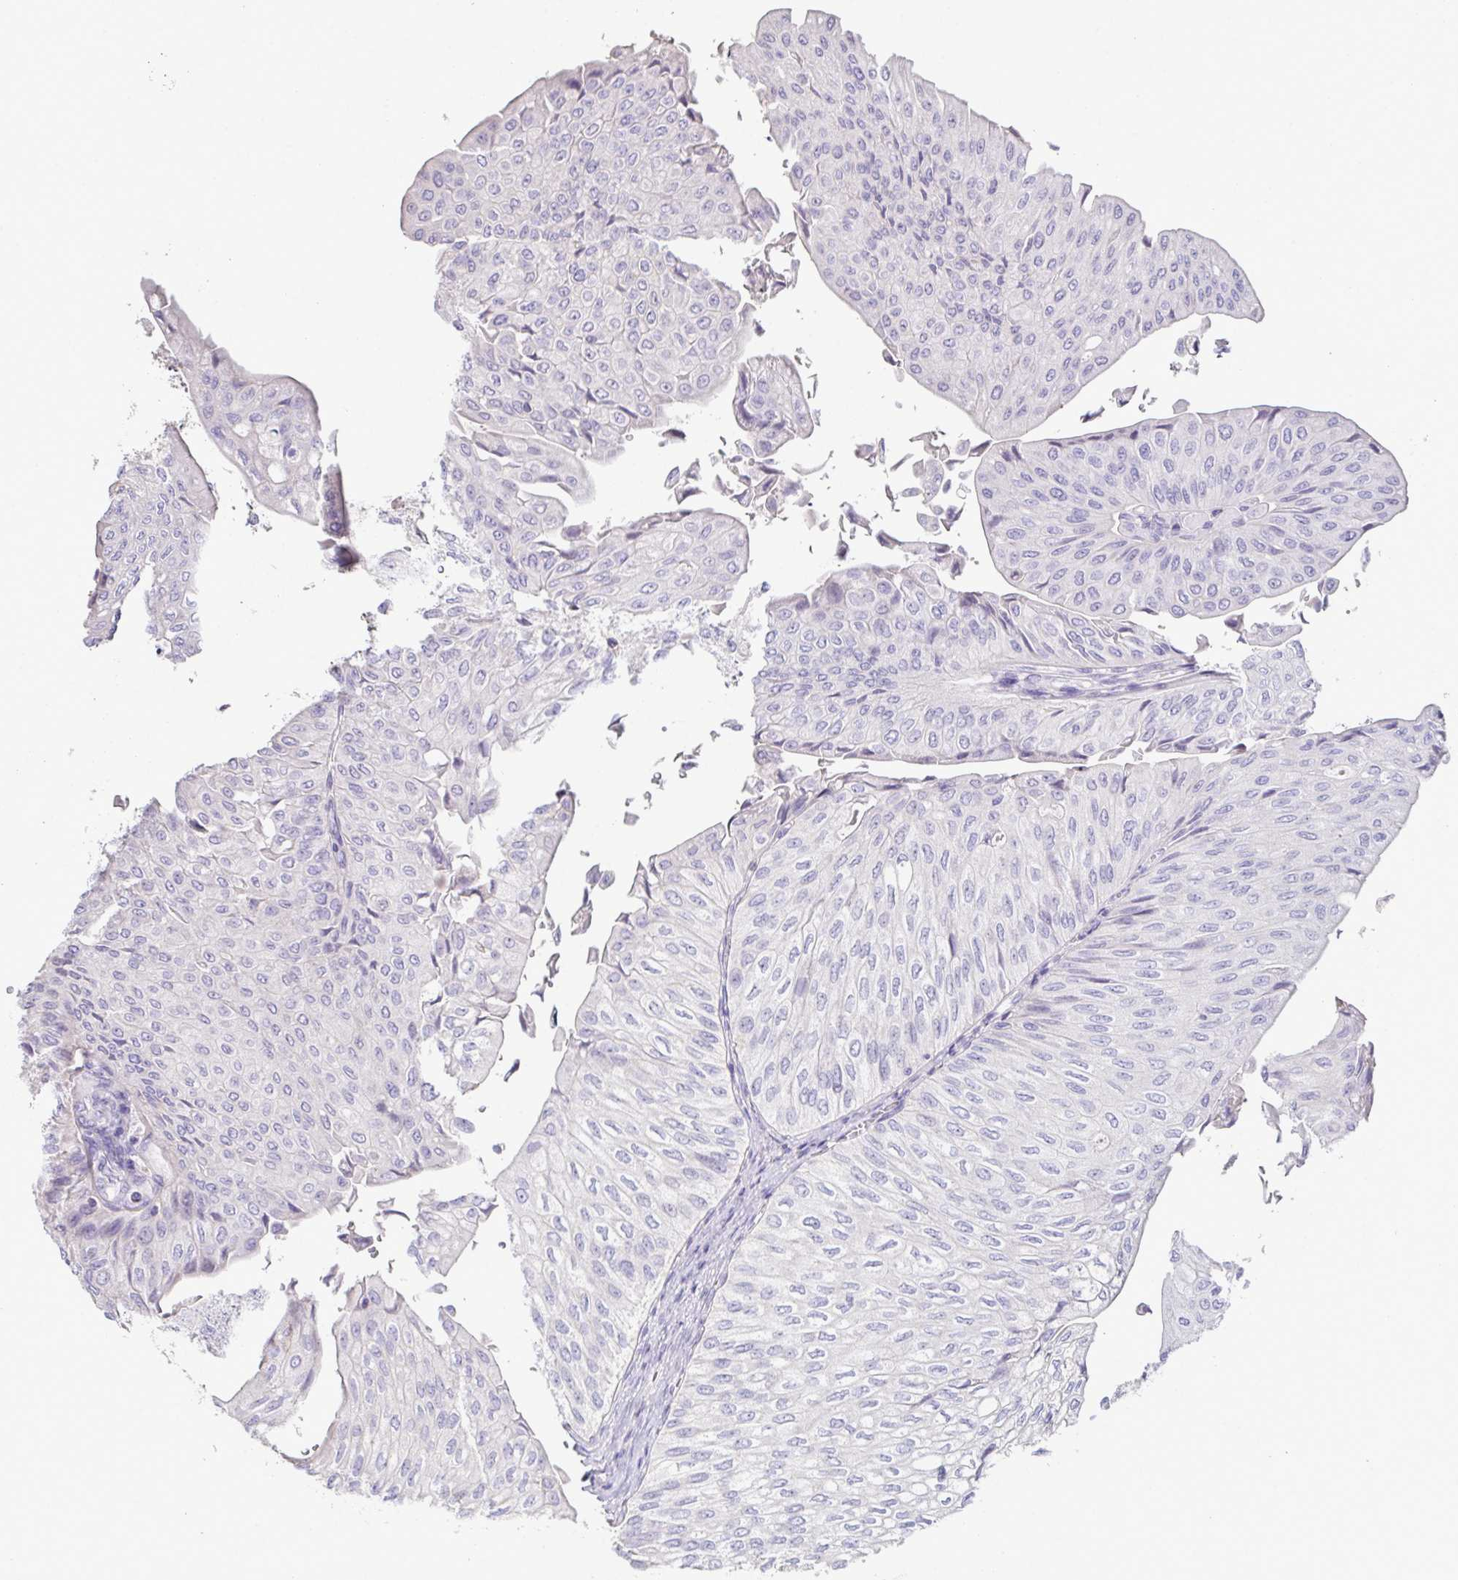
{"staining": {"intensity": "negative", "quantity": "none", "location": "none"}, "tissue": "urothelial cancer", "cell_type": "Tumor cells", "image_type": "cancer", "snomed": [{"axis": "morphology", "description": "Urothelial carcinoma, NOS"}, {"axis": "topography", "description": "Urinary bladder"}], "caption": "Micrograph shows no protein positivity in tumor cells of transitional cell carcinoma tissue.", "gene": "MARCO", "patient": {"sex": "male", "age": 62}}